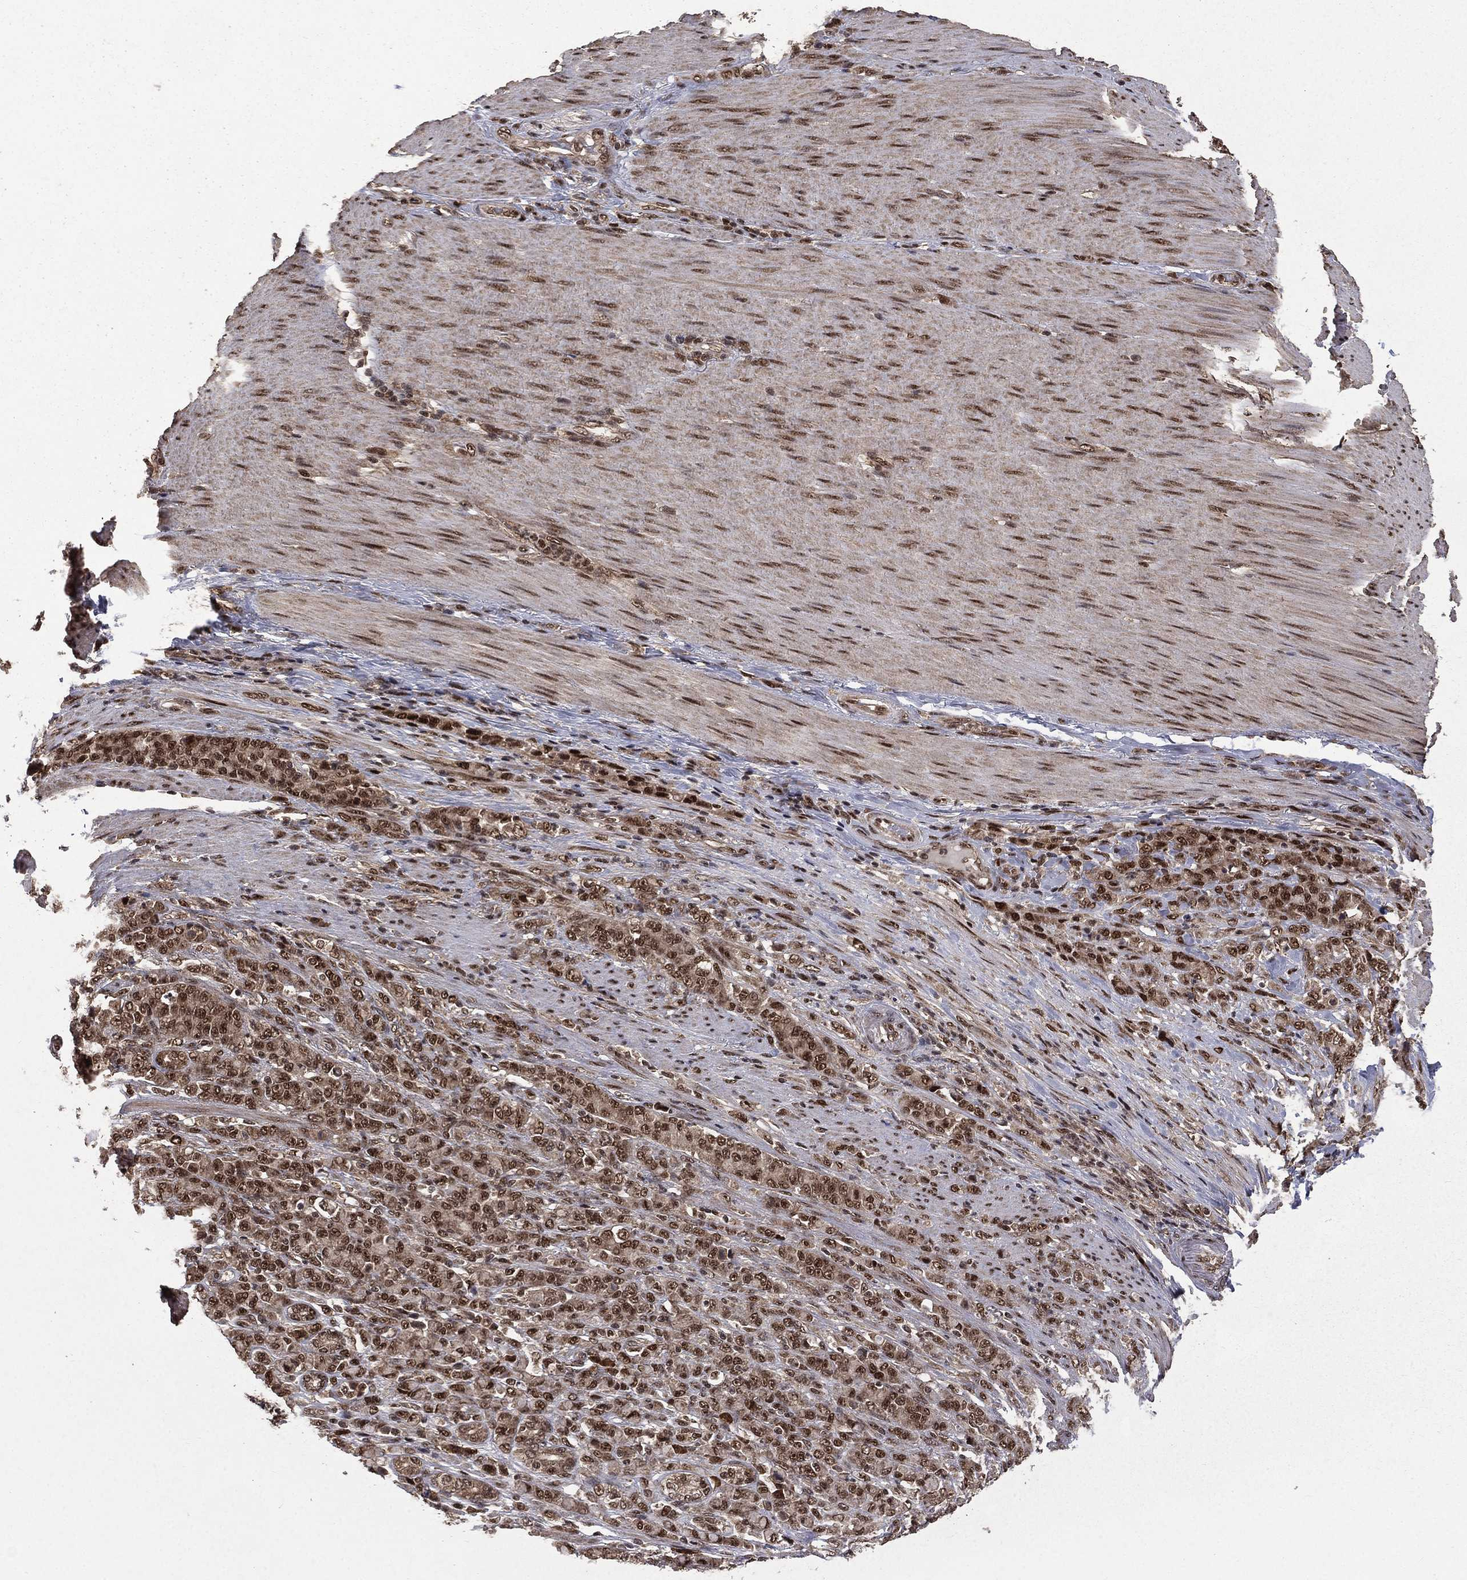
{"staining": {"intensity": "moderate", "quantity": ">75%", "location": "nuclear"}, "tissue": "stomach cancer", "cell_type": "Tumor cells", "image_type": "cancer", "snomed": [{"axis": "morphology", "description": "Normal tissue, NOS"}, {"axis": "morphology", "description": "Adenocarcinoma, NOS"}, {"axis": "topography", "description": "Stomach"}], "caption": "A micrograph showing moderate nuclear expression in approximately >75% of tumor cells in stomach adenocarcinoma, as visualized by brown immunohistochemical staining.", "gene": "JMJD6", "patient": {"sex": "female", "age": 79}}